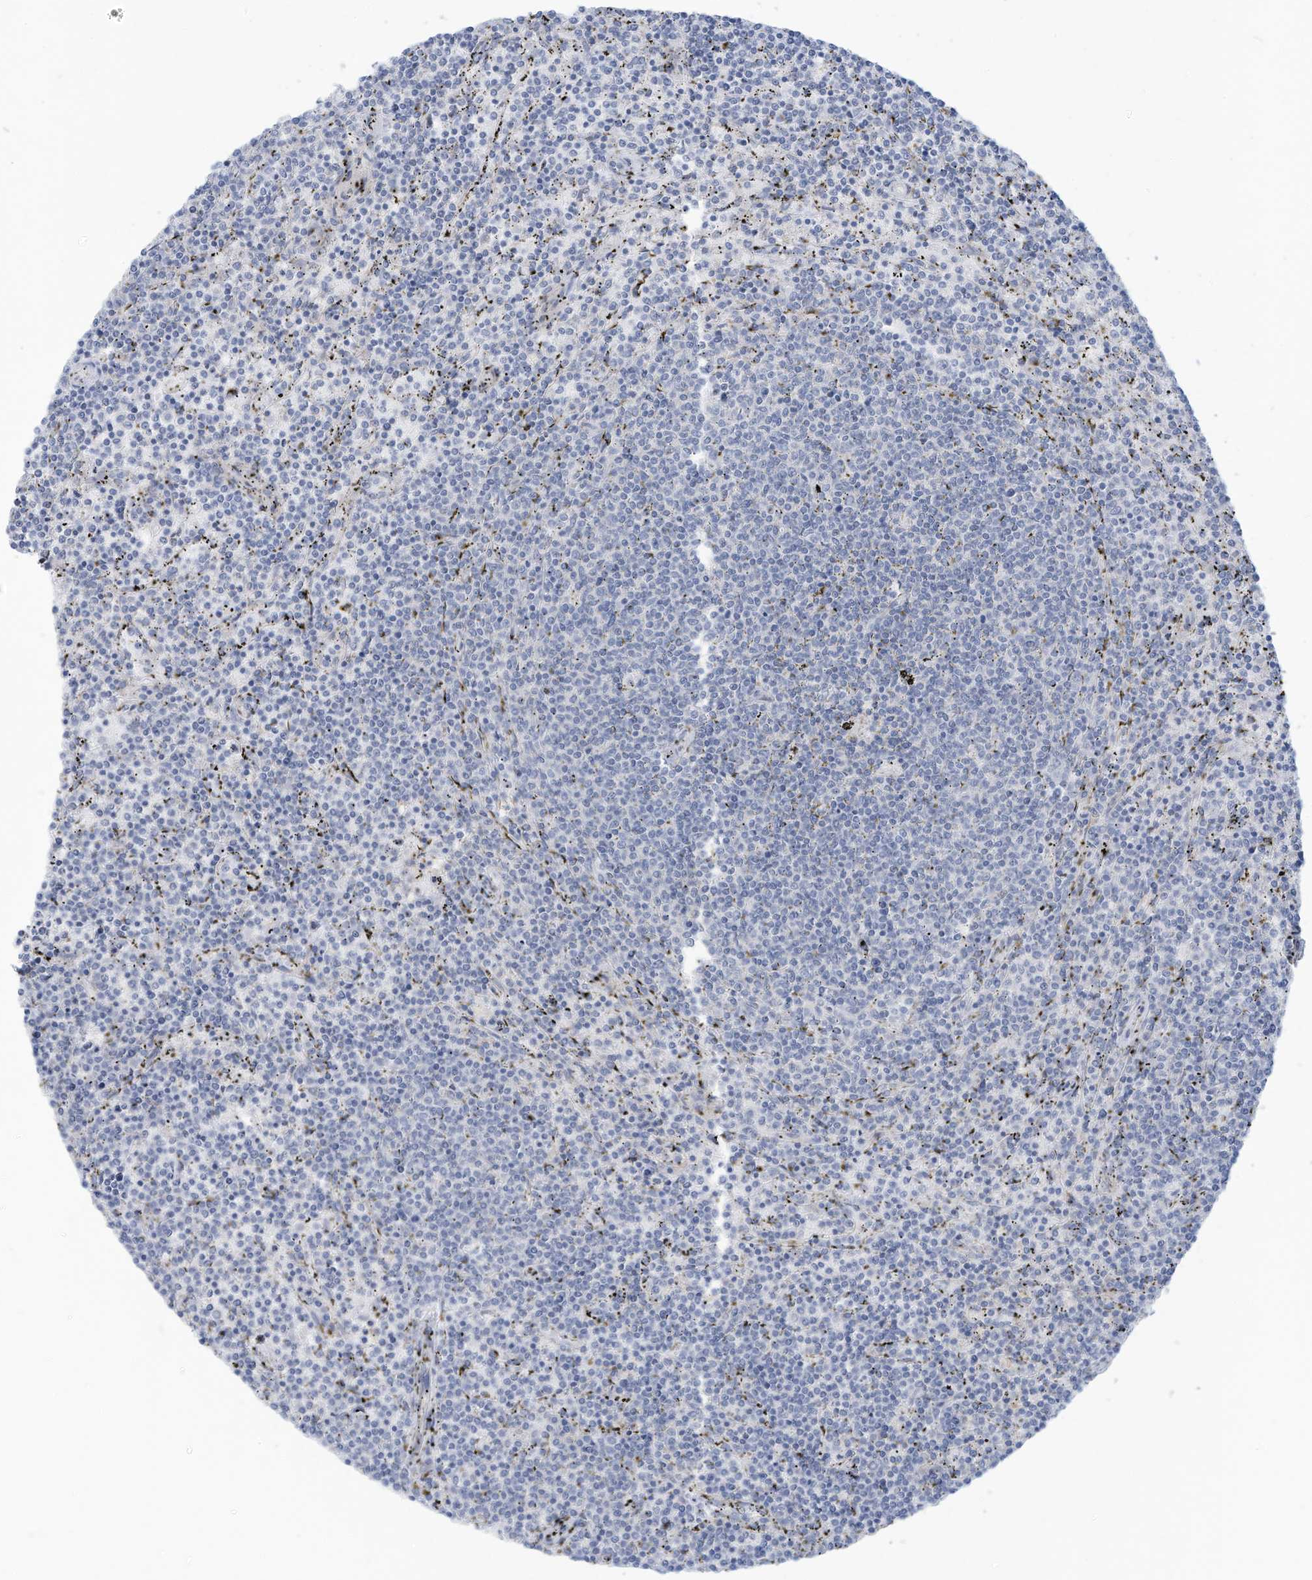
{"staining": {"intensity": "negative", "quantity": "none", "location": "none"}, "tissue": "lymphoma", "cell_type": "Tumor cells", "image_type": "cancer", "snomed": [{"axis": "morphology", "description": "Malignant lymphoma, non-Hodgkin's type, Low grade"}, {"axis": "topography", "description": "Spleen"}], "caption": "There is no significant positivity in tumor cells of malignant lymphoma, non-Hodgkin's type (low-grade).", "gene": "TRMT2B", "patient": {"sex": "female", "age": 50}}